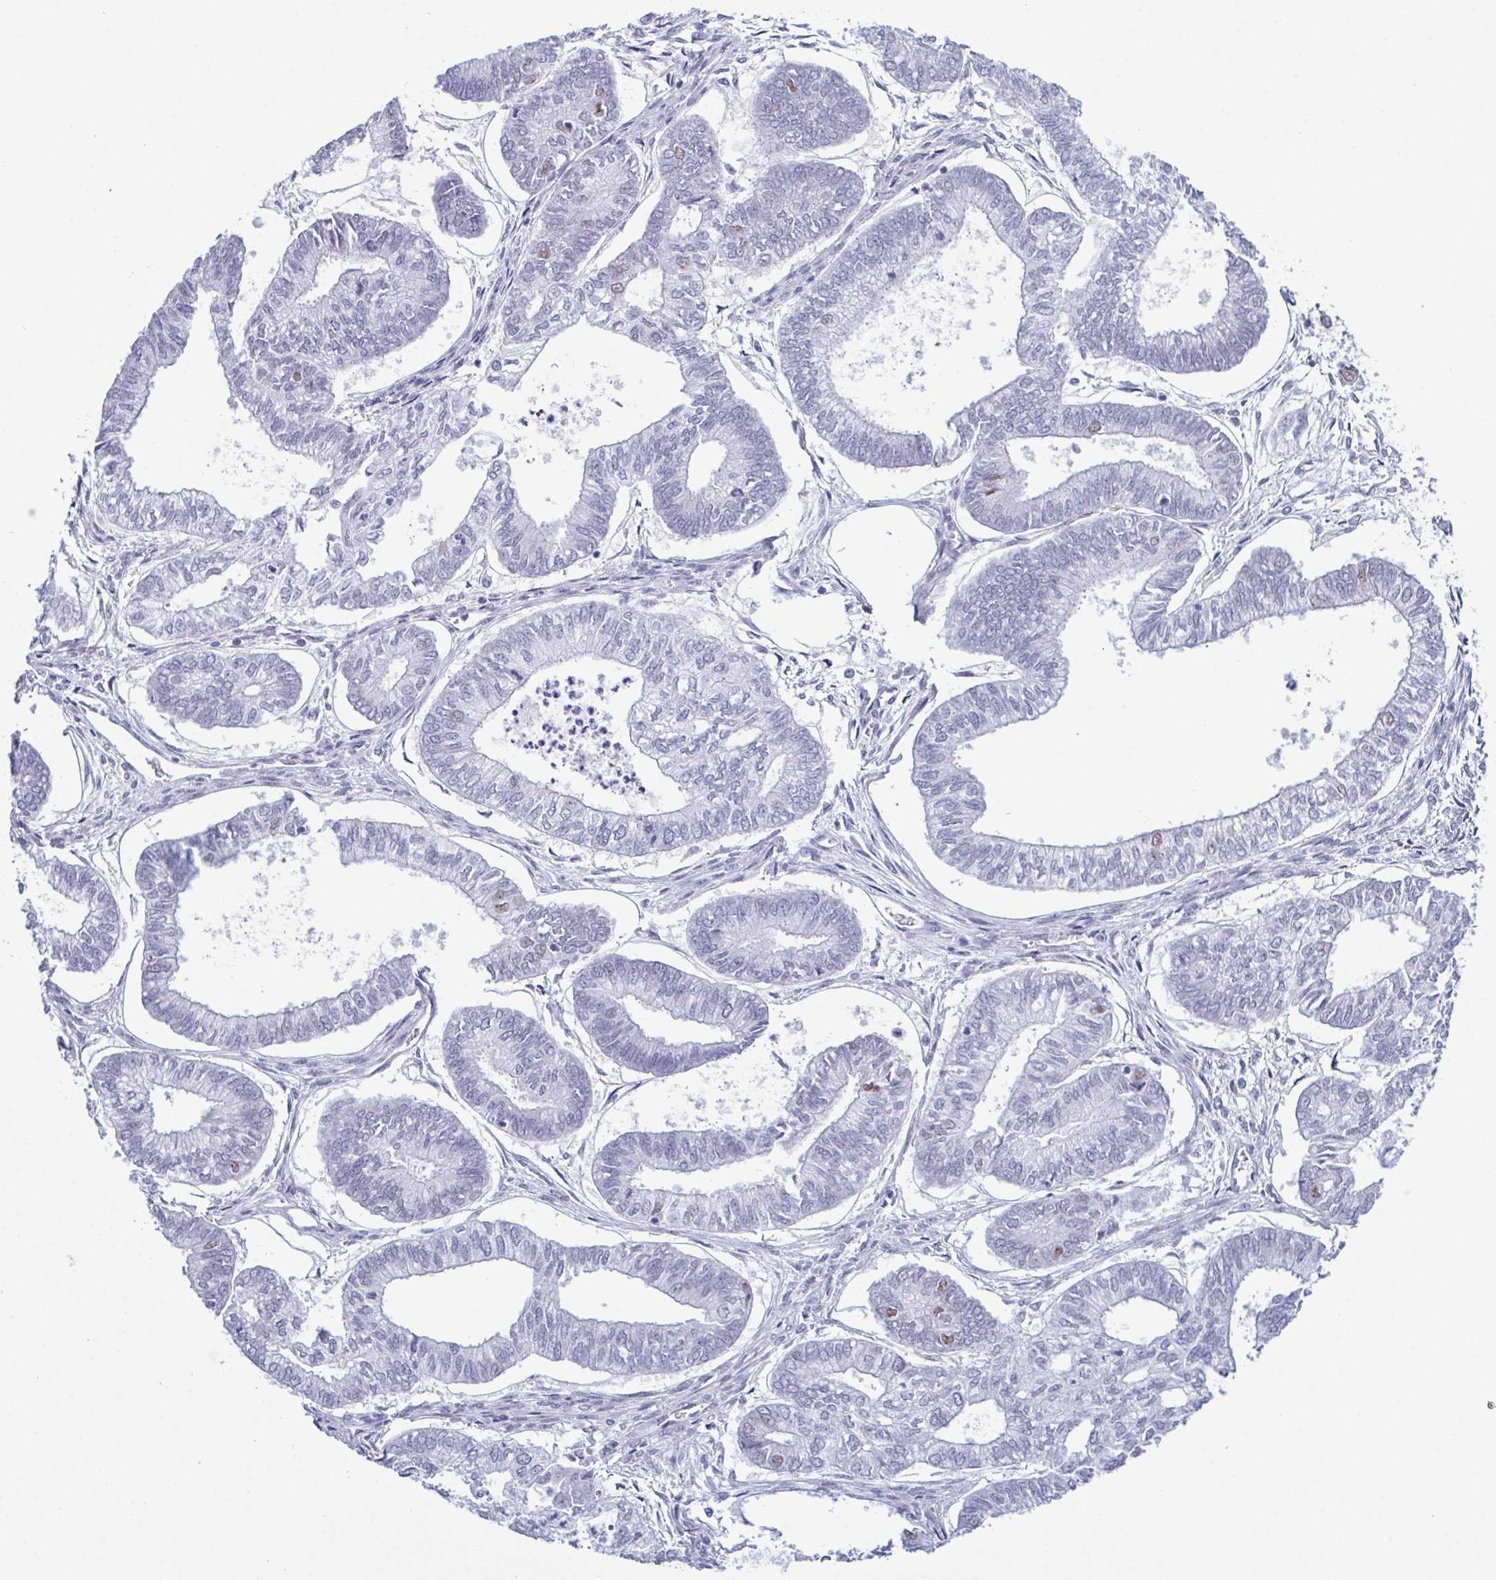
{"staining": {"intensity": "moderate", "quantity": "<25%", "location": "nuclear"}, "tissue": "ovarian cancer", "cell_type": "Tumor cells", "image_type": "cancer", "snomed": [{"axis": "morphology", "description": "Carcinoma, endometroid"}, {"axis": "topography", "description": "Ovary"}], "caption": "Approximately <25% of tumor cells in human endometroid carcinoma (ovarian) reveal moderate nuclear protein positivity as visualized by brown immunohistochemical staining.", "gene": "SUGP2", "patient": {"sex": "female", "age": 64}}